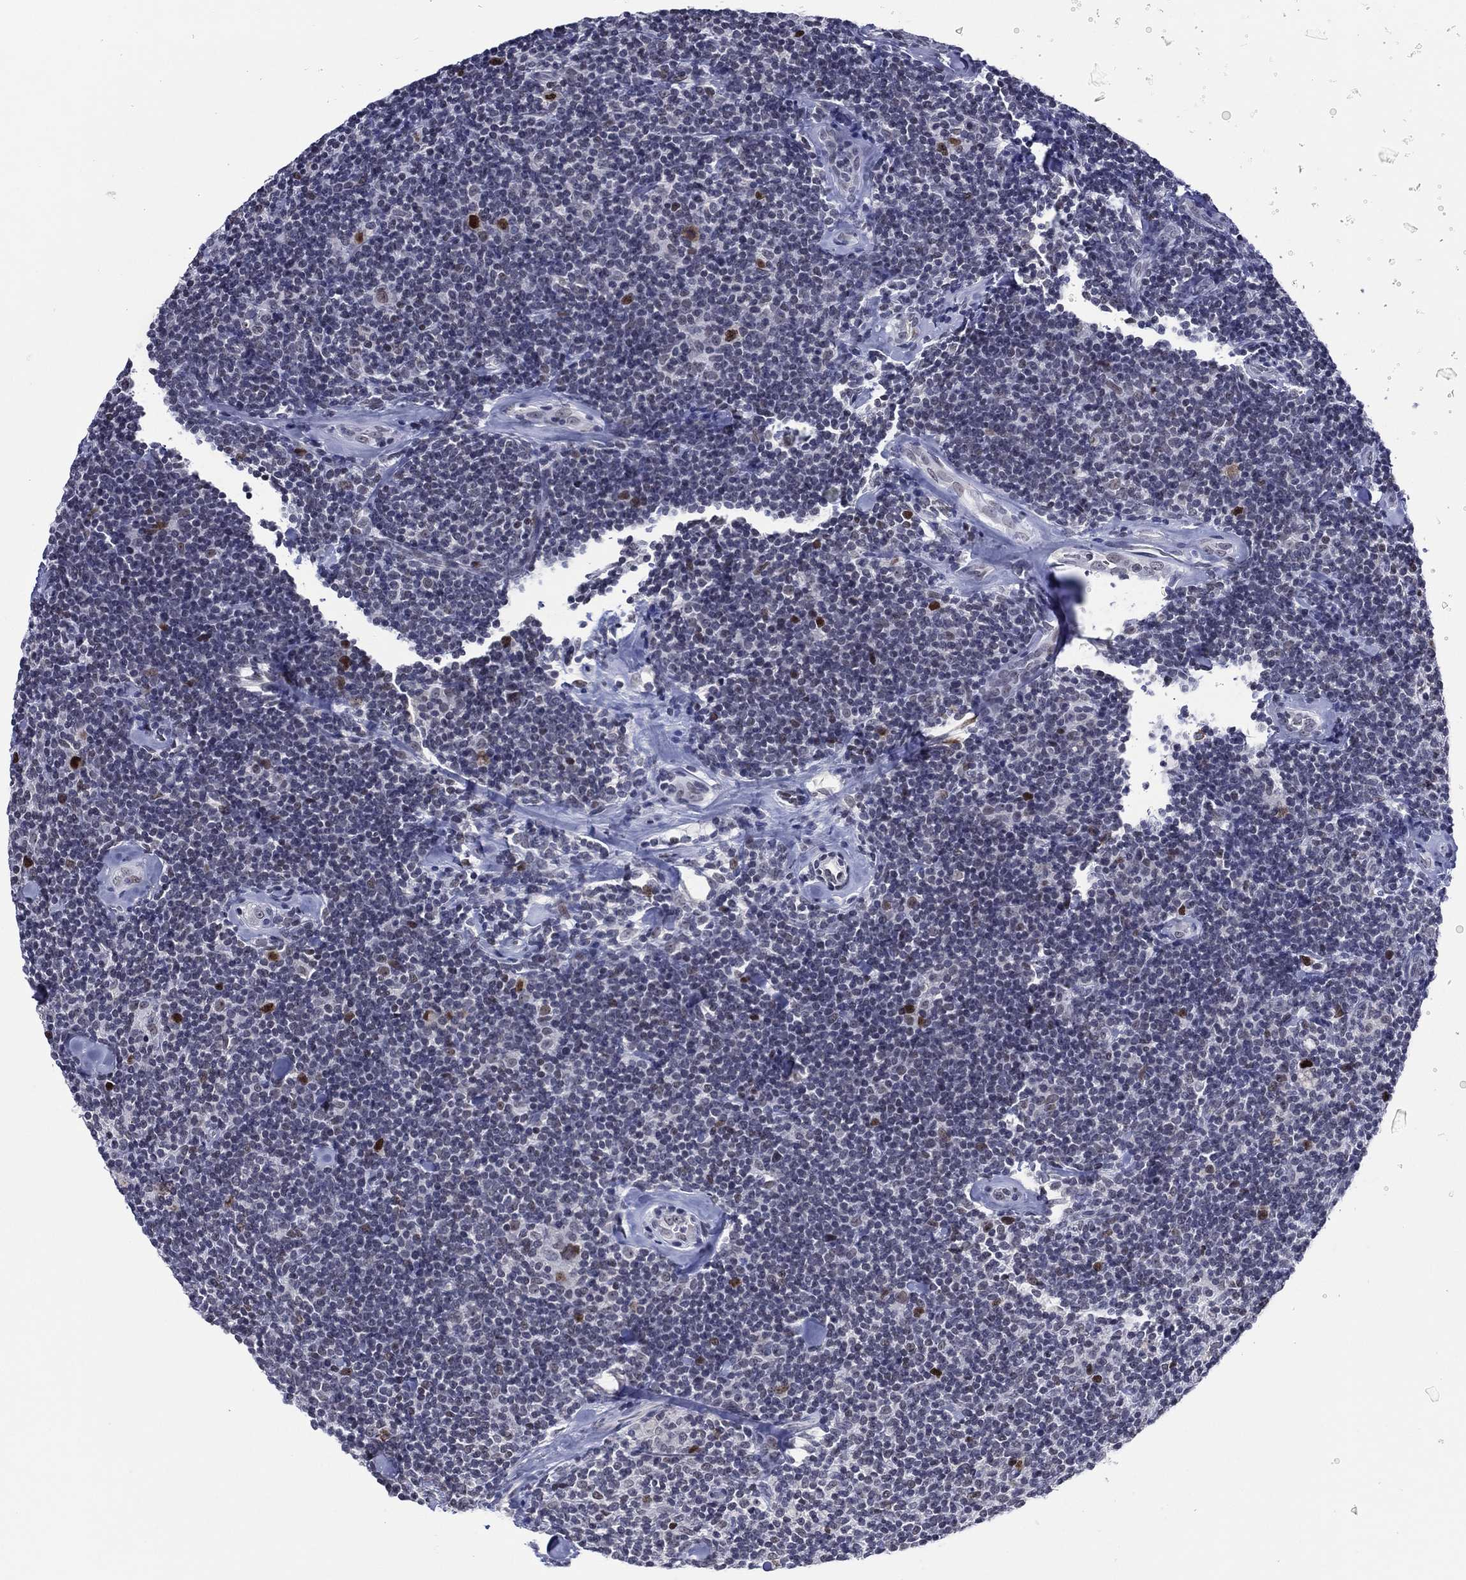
{"staining": {"intensity": "strong", "quantity": "<25%", "location": "nuclear"}, "tissue": "lymphoma", "cell_type": "Tumor cells", "image_type": "cancer", "snomed": [{"axis": "morphology", "description": "Malignant lymphoma, non-Hodgkin's type, Low grade"}, {"axis": "topography", "description": "Lymph node"}], "caption": "This image shows IHC staining of human lymphoma, with medium strong nuclear positivity in approximately <25% of tumor cells.", "gene": "GATA6", "patient": {"sex": "female", "age": 56}}